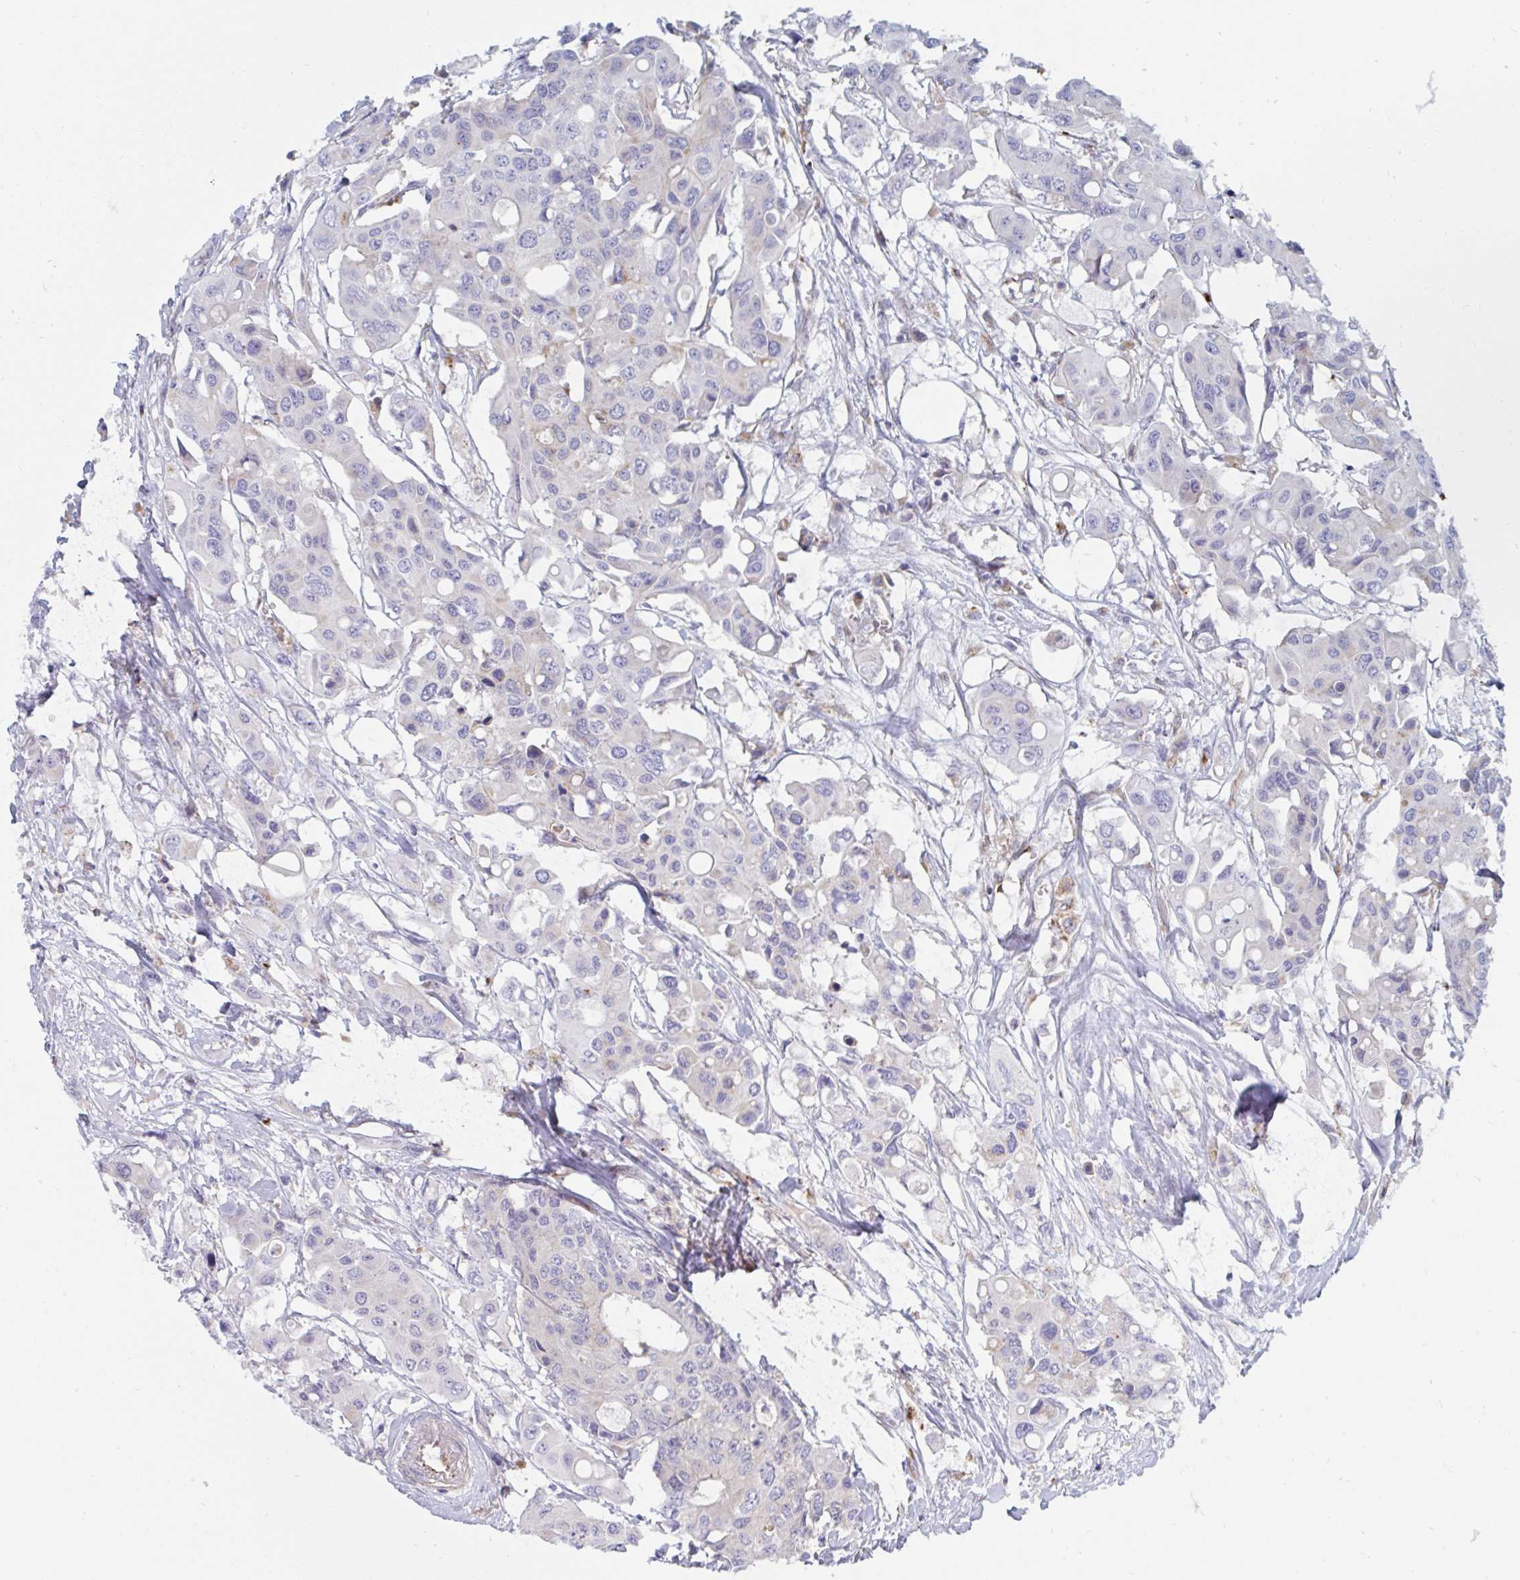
{"staining": {"intensity": "negative", "quantity": "none", "location": "none"}, "tissue": "colorectal cancer", "cell_type": "Tumor cells", "image_type": "cancer", "snomed": [{"axis": "morphology", "description": "Adenocarcinoma, NOS"}, {"axis": "topography", "description": "Colon"}], "caption": "Tumor cells are negative for brown protein staining in colorectal cancer (adenocarcinoma). (IHC, brightfield microscopy, high magnification).", "gene": "SLC9A6", "patient": {"sex": "male", "age": 77}}